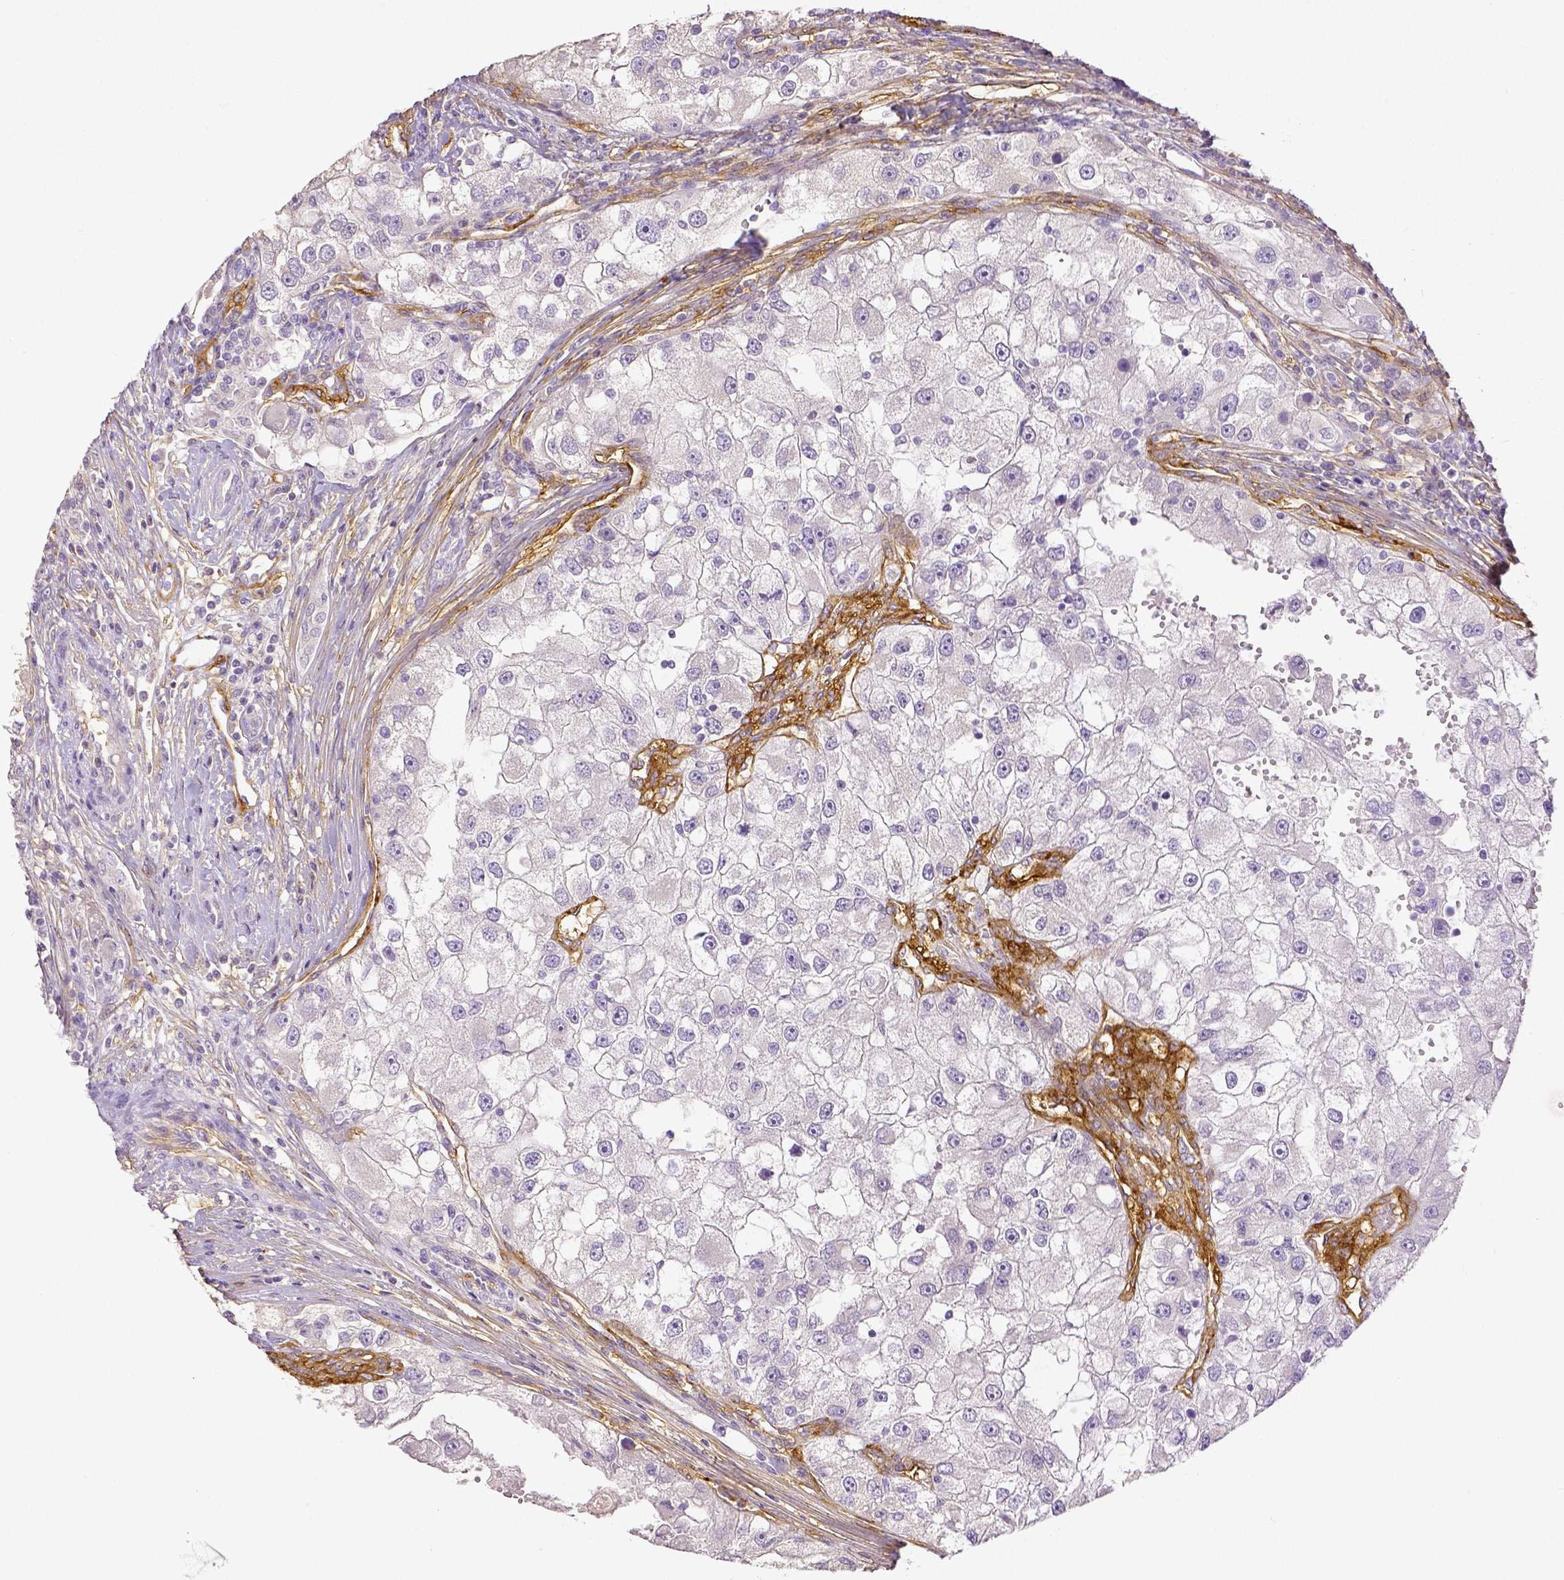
{"staining": {"intensity": "negative", "quantity": "none", "location": "none"}, "tissue": "renal cancer", "cell_type": "Tumor cells", "image_type": "cancer", "snomed": [{"axis": "morphology", "description": "Adenocarcinoma, NOS"}, {"axis": "topography", "description": "Kidney"}], "caption": "Tumor cells are negative for protein expression in human renal cancer (adenocarcinoma).", "gene": "THY1", "patient": {"sex": "male", "age": 63}}